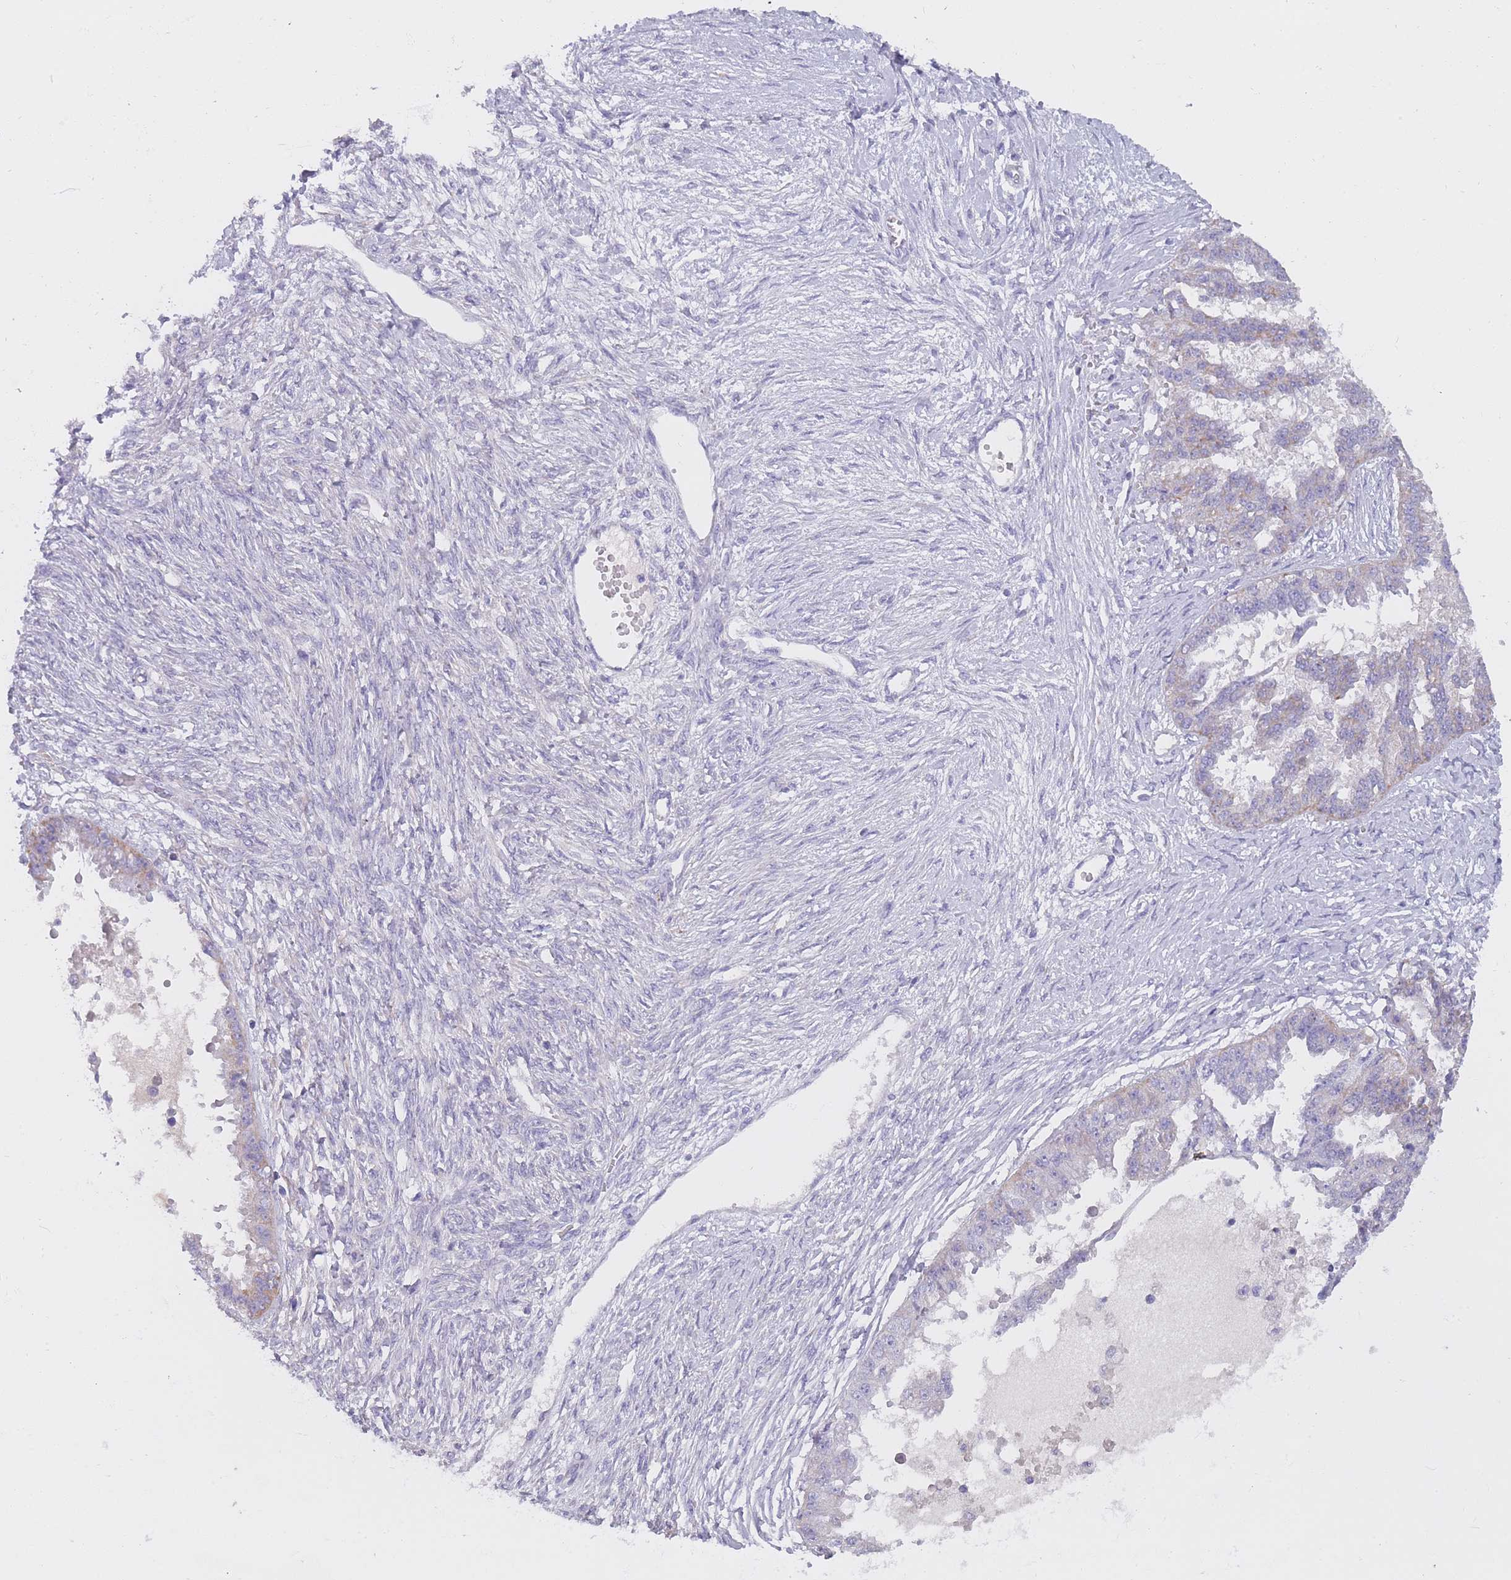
{"staining": {"intensity": "moderate", "quantity": "<25%", "location": "cytoplasmic/membranous"}, "tissue": "ovarian cancer", "cell_type": "Tumor cells", "image_type": "cancer", "snomed": [{"axis": "morphology", "description": "Cystadenocarcinoma, serous, NOS"}, {"axis": "topography", "description": "Ovary"}], "caption": "Immunohistochemistry staining of ovarian serous cystadenocarcinoma, which exhibits low levels of moderate cytoplasmic/membranous positivity in approximately <25% of tumor cells indicating moderate cytoplasmic/membranous protein expression. The staining was performed using DAB (3,3'-diaminobenzidine) (brown) for protein detection and nuclei were counterstained in hematoxylin (blue).", "gene": "MRPS14", "patient": {"sex": "female", "age": 58}}